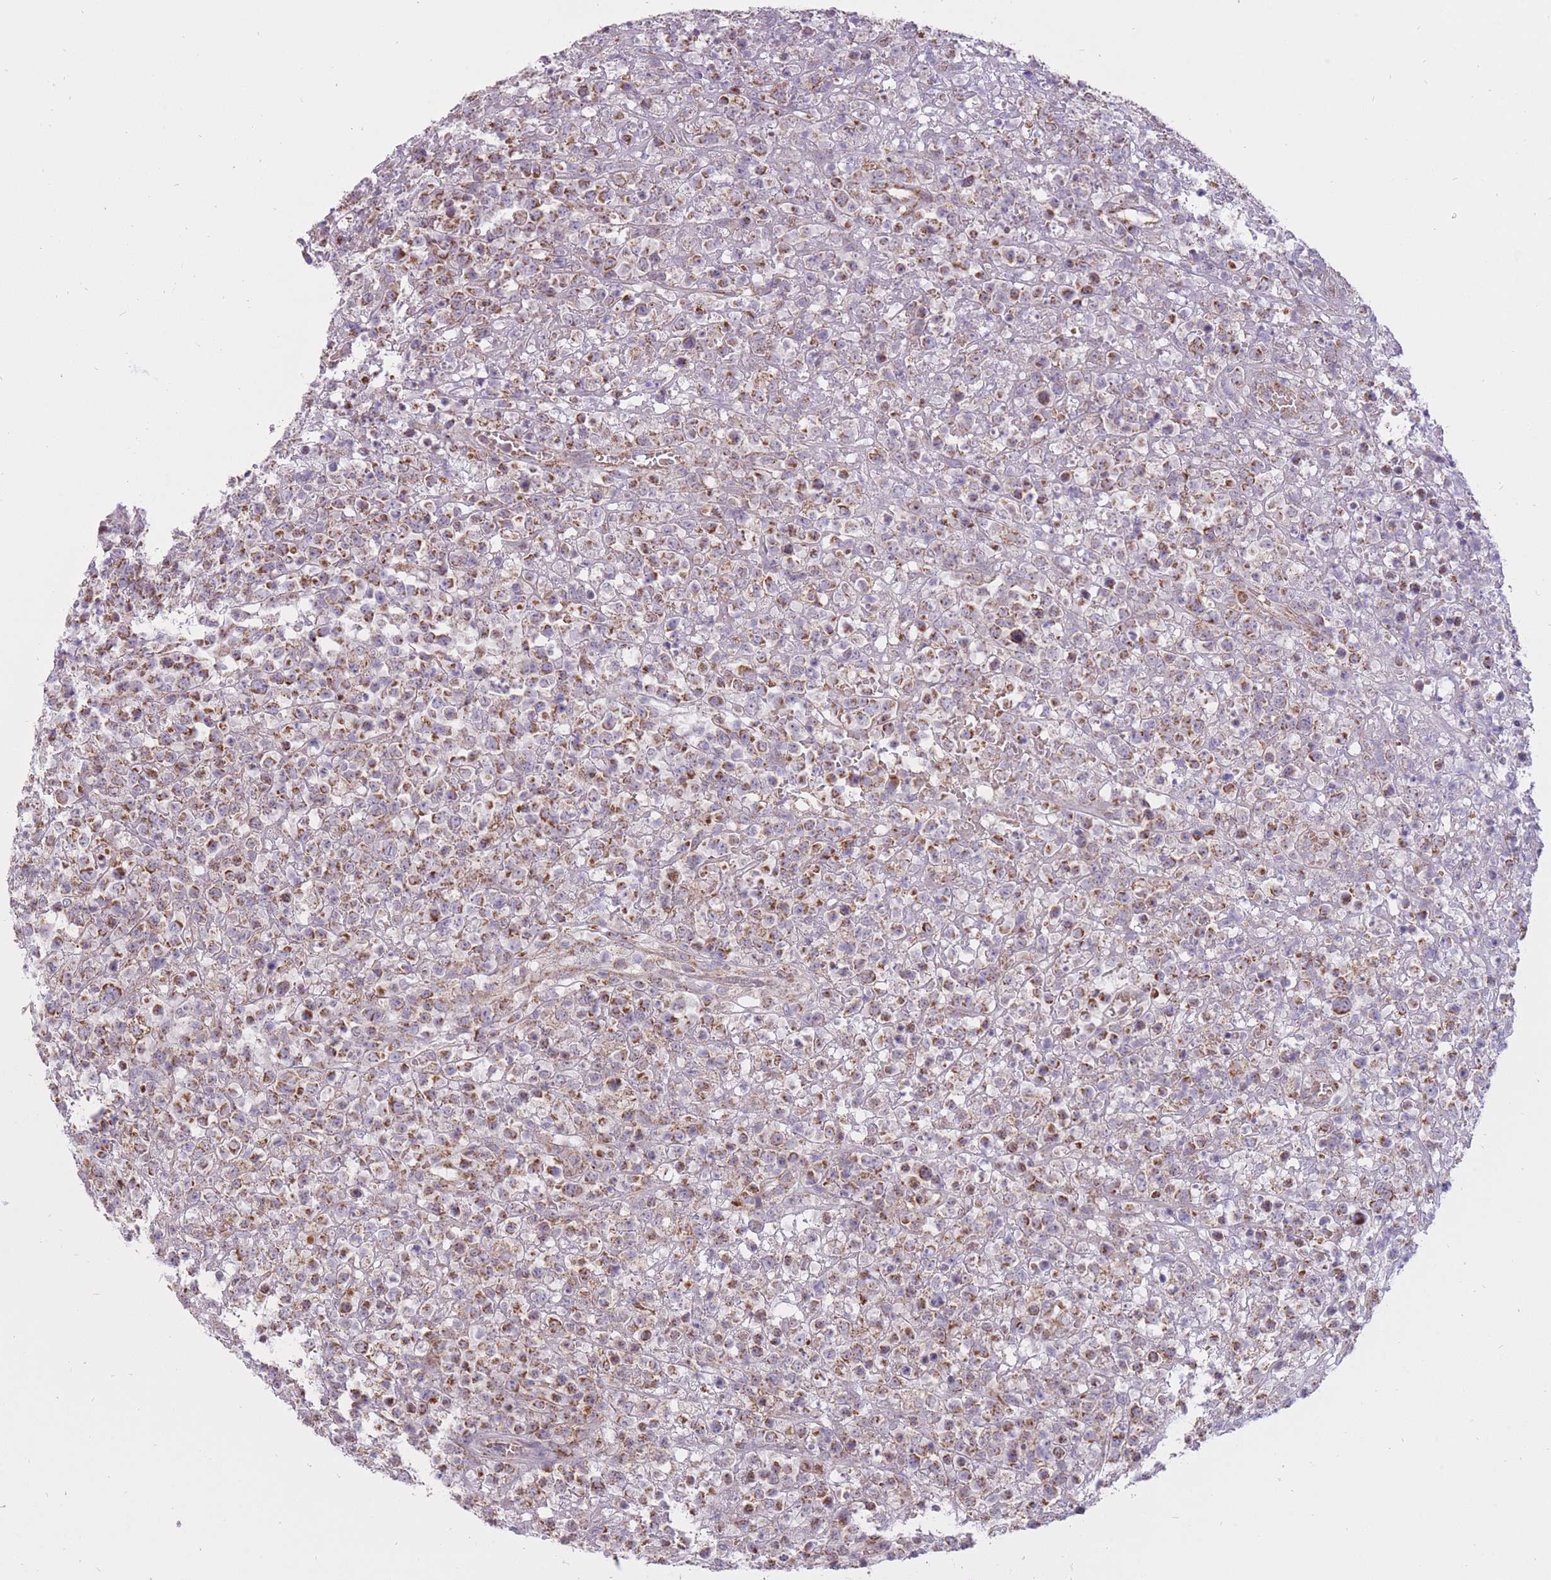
{"staining": {"intensity": "moderate", "quantity": "25%-75%", "location": "cytoplasmic/membranous"}, "tissue": "lymphoma", "cell_type": "Tumor cells", "image_type": "cancer", "snomed": [{"axis": "morphology", "description": "Malignant lymphoma, non-Hodgkin's type, High grade"}, {"axis": "topography", "description": "Colon"}], "caption": "Brown immunohistochemical staining in human malignant lymphoma, non-Hodgkin's type (high-grade) exhibits moderate cytoplasmic/membranous positivity in about 25%-75% of tumor cells.", "gene": "LIN7C", "patient": {"sex": "female", "age": 53}}